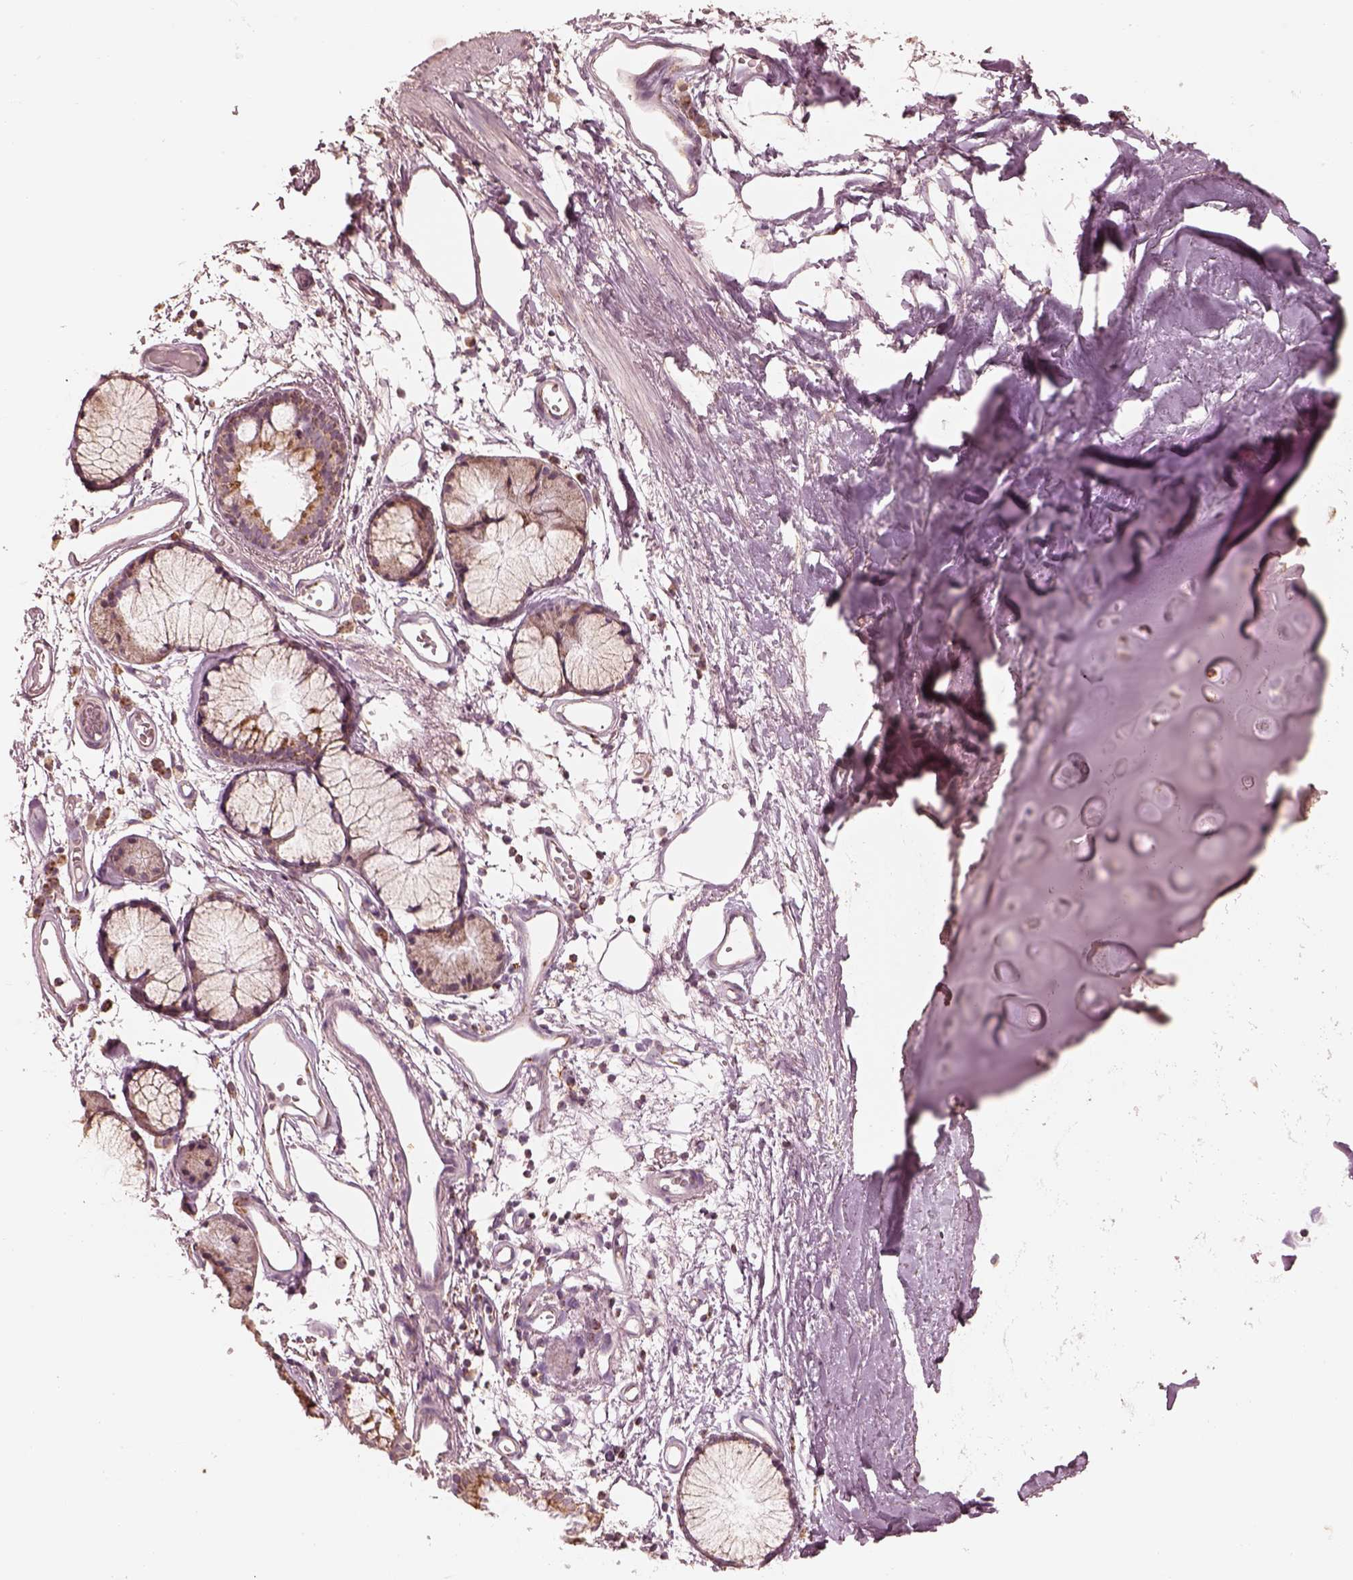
{"staining": {"intensity": "negative", "quantity": "none", "location": "none"}, "tissue": "soft tissue", "cell_type": "Chondrocytes", "image_type": "normal", "snomed": [{"axis": "morphology", "description": "Normal tissue, NOS"}, {"axis": "topography", "description": "Cartilage tissue"}, {"axis": "topography", "description": "Bronchus"}], "caption": "Protein analysis of benign soft tissue shows no significant staining in chondrocytes. The staining is performed using DAB (3,3'-diaminobenzidine) brown chromogen with nuclei counter-stained in using hematoxylin.", "gene": "ENTPD6", "patient": {"sex": "female", "age": 79}}